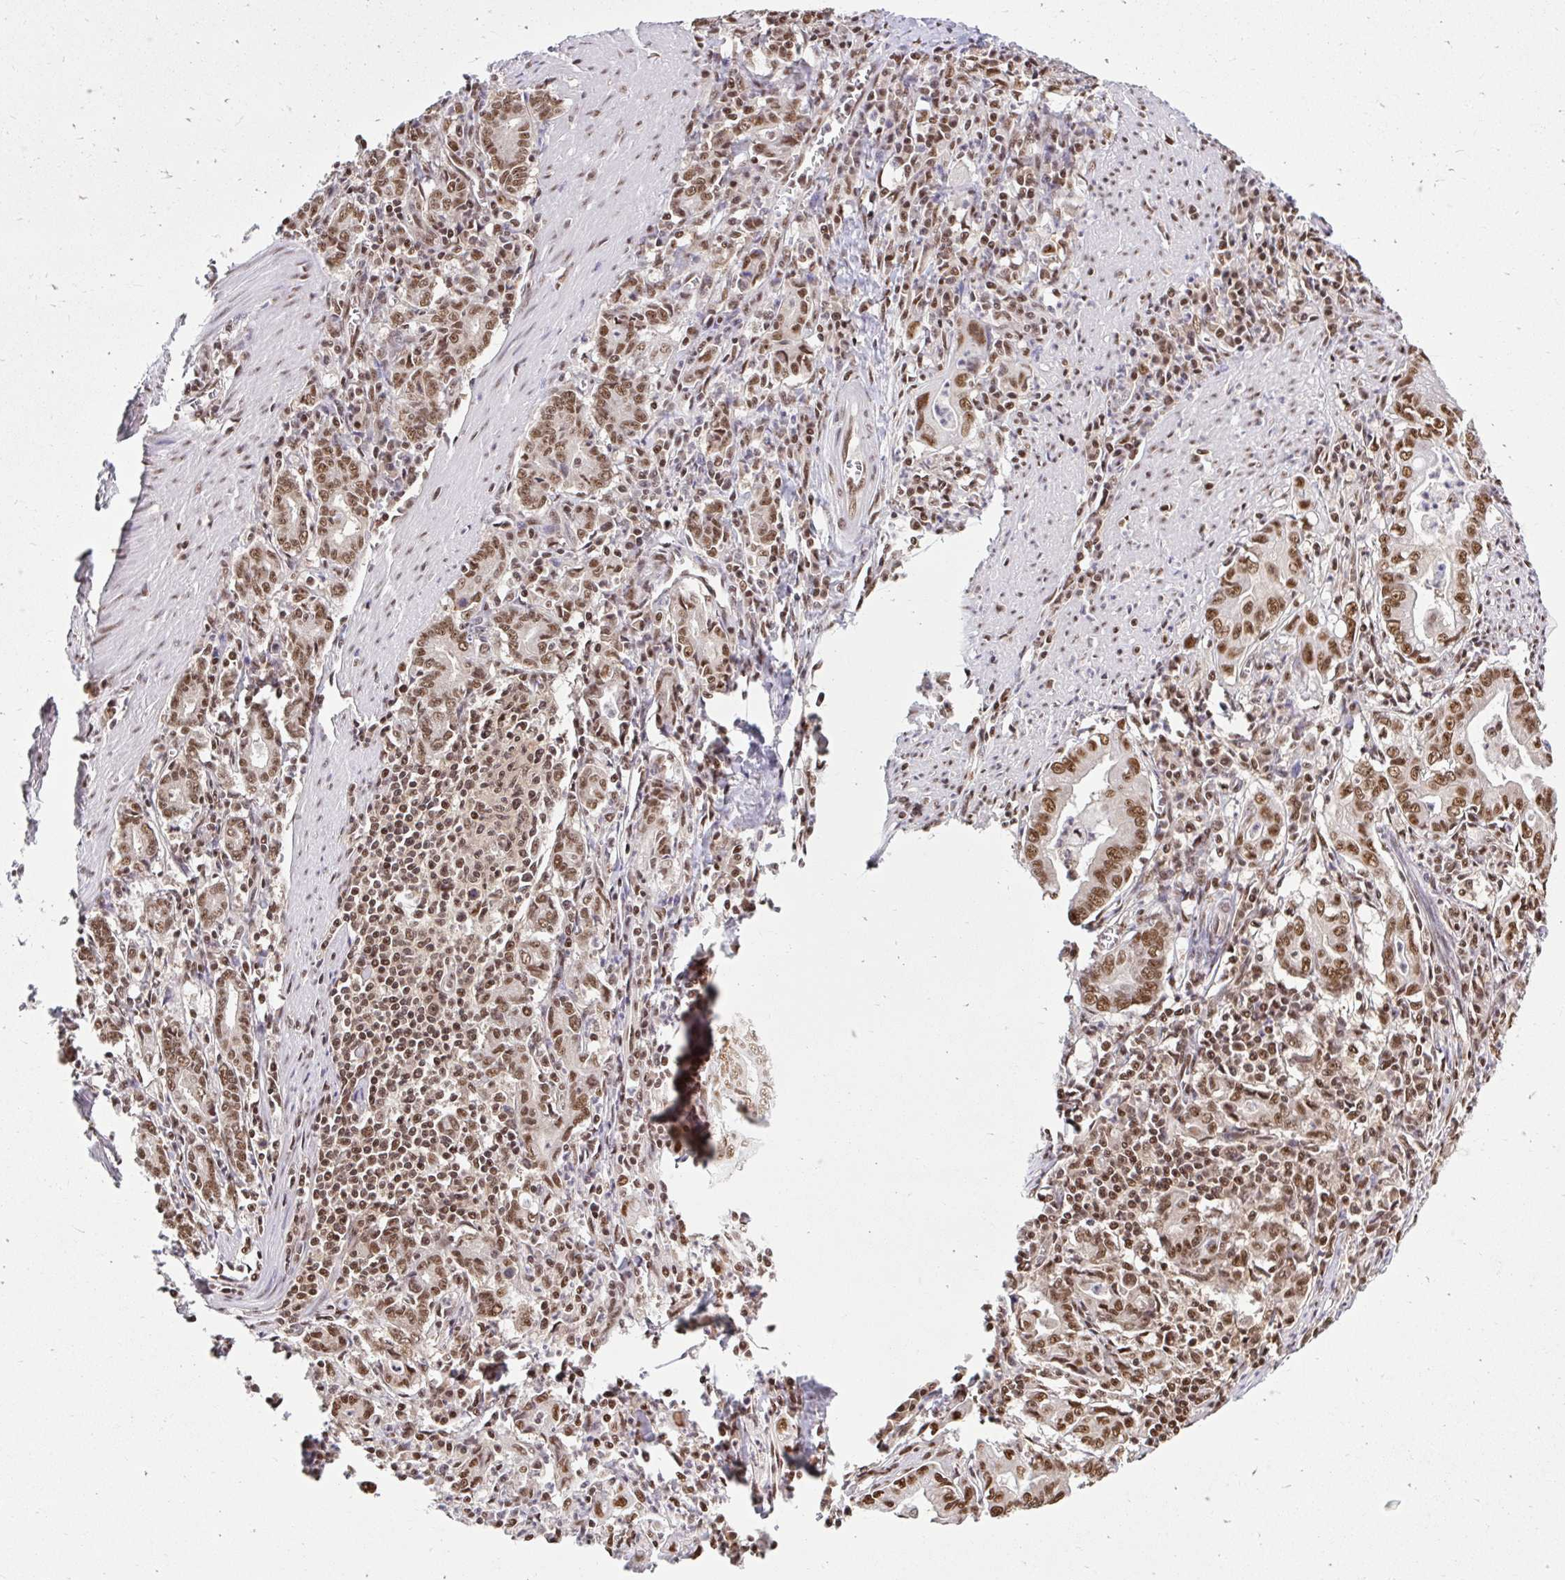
{"staining": {"intensity": "moderate", "quantity": ">75%", "location": "nuclear"}, "tissue": "stomach cancer", "cell_type": "Tumor cells", "image_type": "cancer", "snomed": [{"axis": "morphology", "description": "Adenocarcinoma, NOS"}, {"axis": "topography", "description": "Stomach, upper"}], "caption": "Immunohistochemical staining of human adenocarcinoma (stomach) displays medium levels of moderate nuclear positivity in about >75% of tumor cells.", "gene": "ABCA9", "patient": {"sex": "female", "age": 79}}